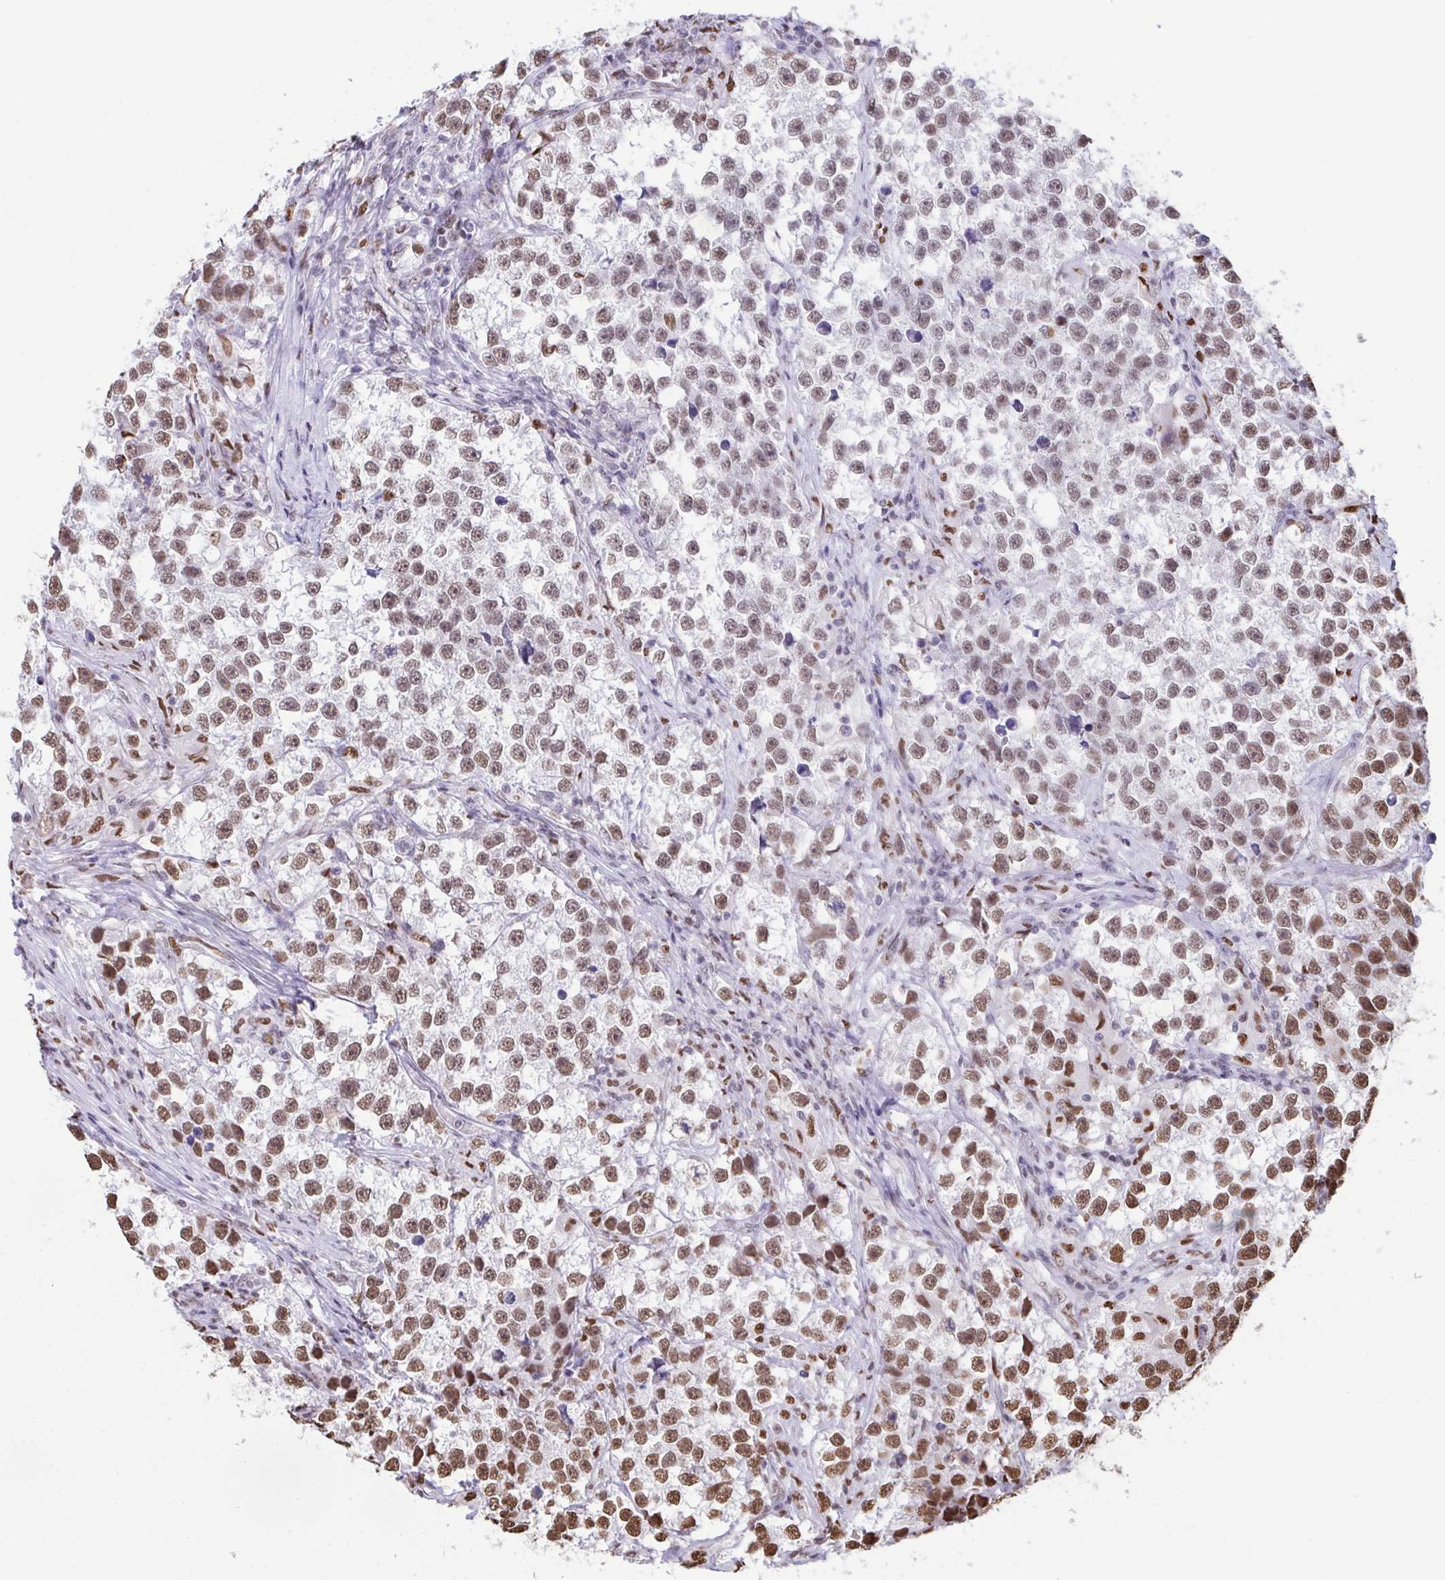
{"staining": {"intensity": "moderate", "quantity": ">75%", "location": "nuclear"}, "tissue": "testis cancer", "cell_type": "Tumor cells", "image_type": "cancer", "snomed": [{"axis": "morphology", "description": "Seminoma, NOS"}, {"axis": "topography", "description": "Testis"}], "caption": "Testis cancer stained with a brown dye exhibits moderate nuclear positive positivity in approximately >75% of tumor cells.", "gene": "HNRNPDL", "patient": {"sex": "male", "age": 46}}